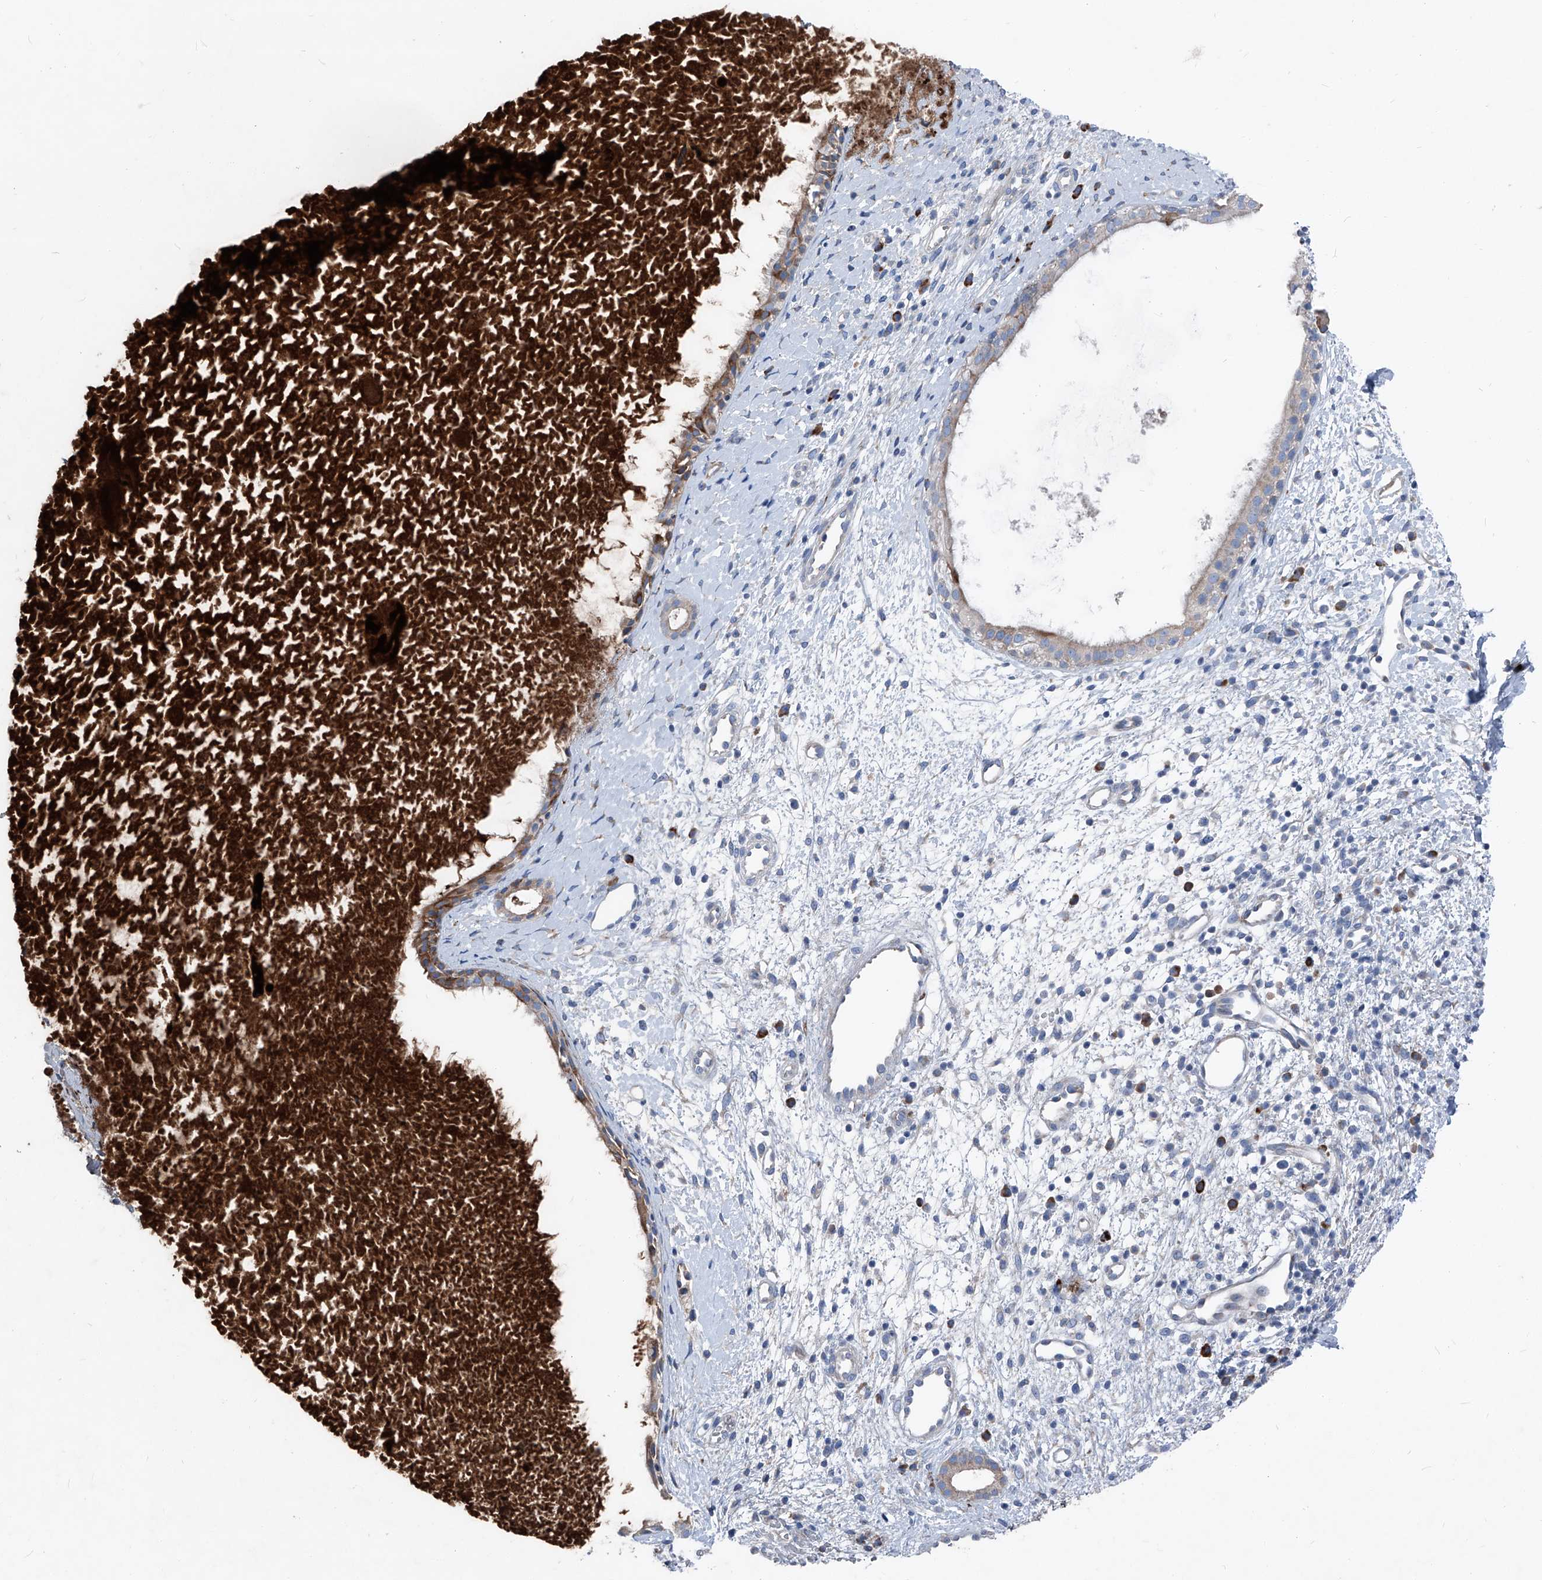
{"staining": {"intensity": "moderate", "quantity": "<25%", "location": "cytoplasmic/membranous"}, "tissue": "nasopharynx", "cell_type": "Respiratory epithelial cells", "image_type": "normal", "snomed": [{"axis": "morphology", "description": "Normal tissue, NOS"}, {"axis": "topography", "description": "Nasopharynx"}], "caption": "A low amount of moderate cytoplasmic/membranous expression is identified in approximately <25% of respiratory epithelial cells in benign nasopharynx. Ihc stains the protein in brown and the nuclei are stained blue.", "gene": "IFI27", "patient": {"sex": "male", "age": 22}}